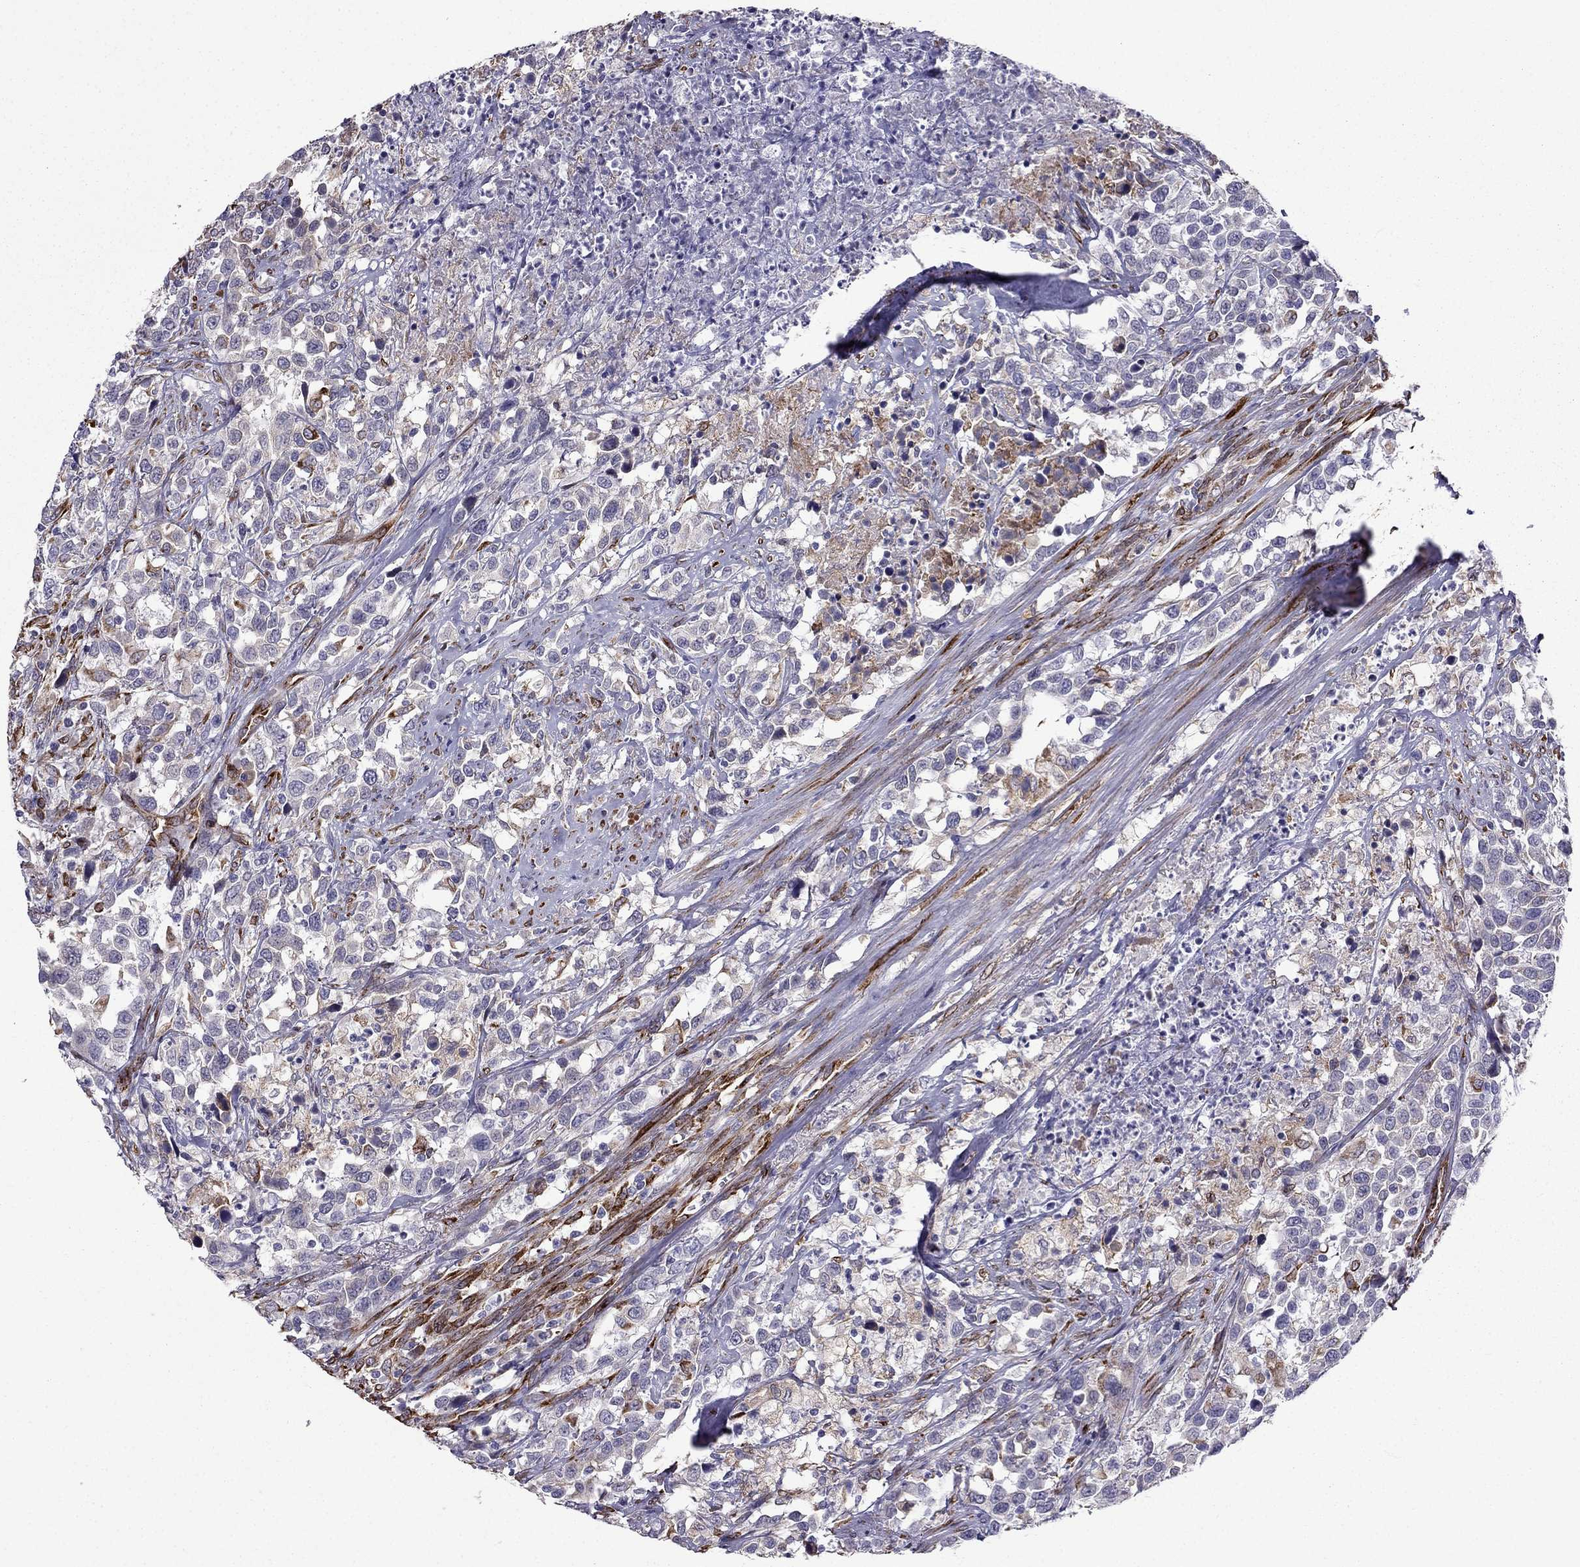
{"staining": {"intensity": "moderate", "quantity": "<25%", "location": "cytoplasmic/membranous"}, "tissue": "urothelial cancer", "cell_type": "Tumor cells", "image_type": "cancer", "snomed": [{"axis": "morphology", "description": "Urothelial carcinoma, NOS"}, {"axis": "morphology", "description": "Urothelial carcinoma, High grade"}, {"axis": "topography", "description": "Urinary bladder"}], "caption": "Urothelial cancer stained with a brown dye shows moderate cytoplasmic/membranous positive positivity in about <25% of tumor cells.", "gene": "IKBIP", "patient": {"sex": "female", "age": 64}}